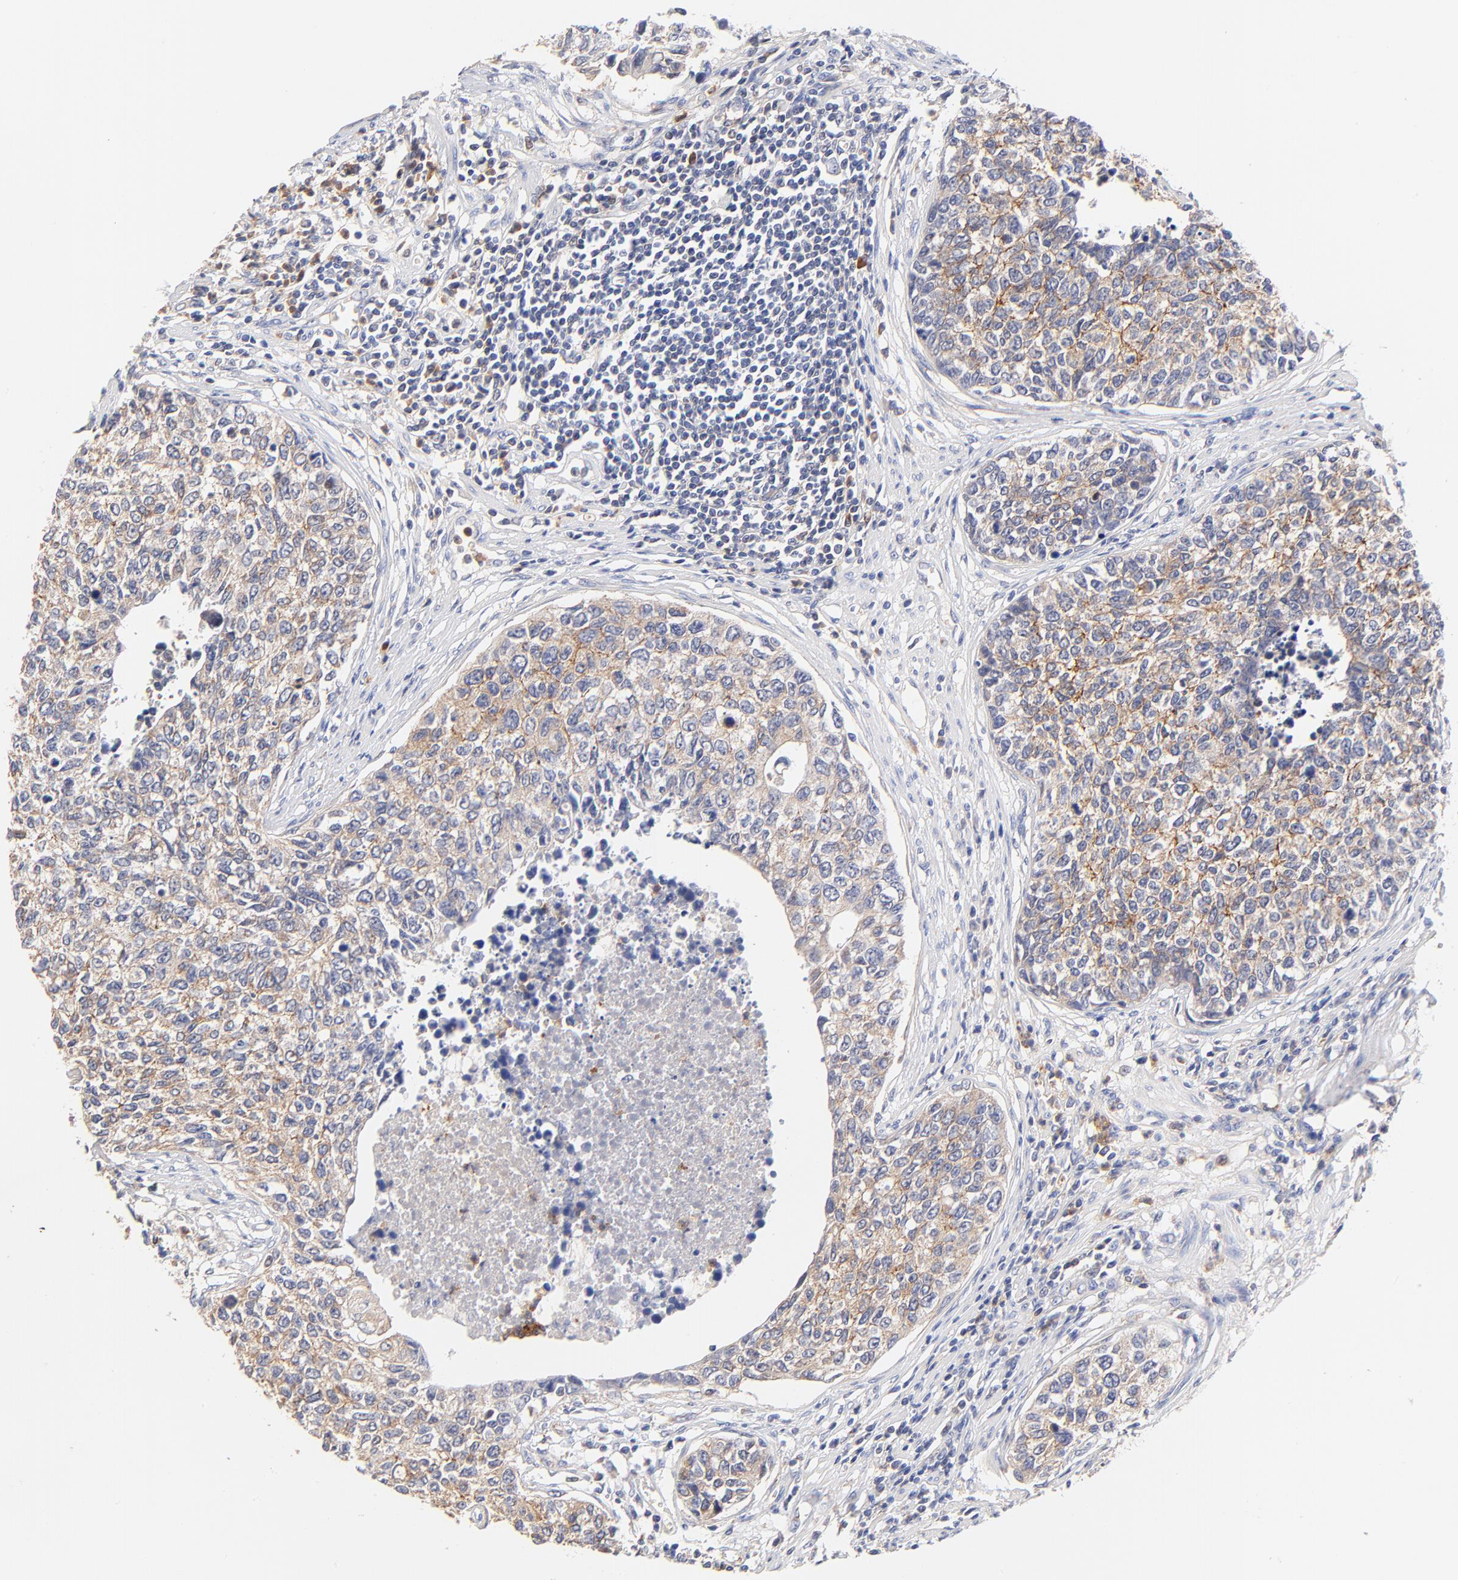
{"staining": {"intensity": "weak", "quantity": ">75%", "location": "cytoplasmic/membranous"}, "tissue": "urothelial cancer", "cell_type": "Tumor cells", "image_type": "cancer", "snomed": [{"axis": "morphology", "description": "Urothelial carcinoma, High grade"}, {"axis": "topography", "description": "Urinary bladder"}], "caption": "The immunohistochemical stain labels weak cytoplasmic/membranous staining in tumor cells of urothelial cancer tissue. (DAB (3,3'-diaminobenzidine) IHC, brown staining for protein, blue staining for nuclei).", "gene": "PTK7", "patient": {"sex": "male", "age": 81}}